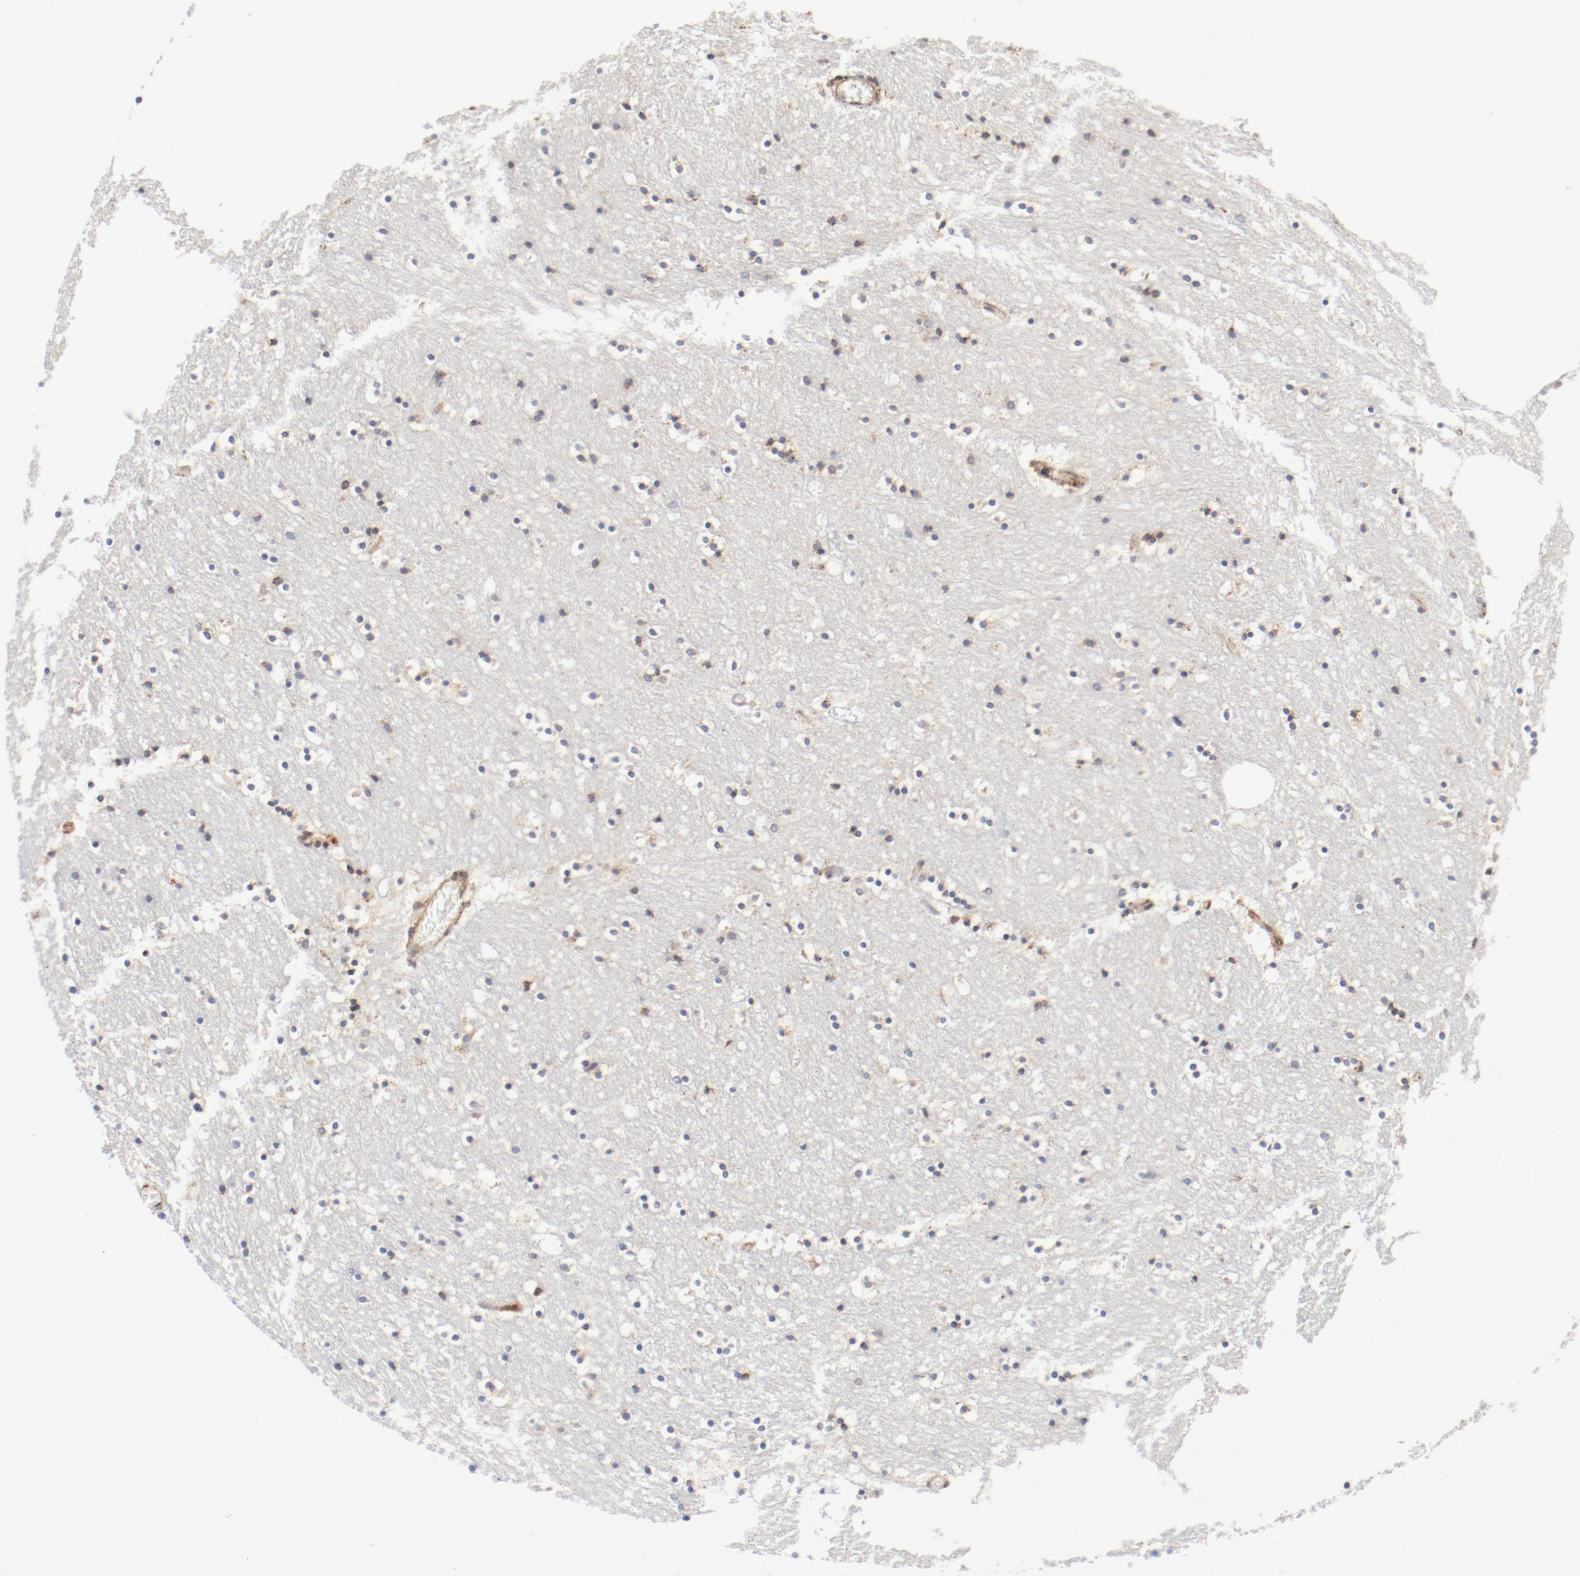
{"staining": {"intensity": "moderate", "quantity": "25%-75%", "location": "cytoplasmic/membranous"}, "tissue": "caudate", "cell_type": "Glial cells", "image_type": "normal", "snomed": [{"axis": "morphology", "description": "Normal tissue, NOS"}, {"axis": "topography", "description": "Lateral ventricle wall"}], "caption": "Immunohistochemical staining of benign human caudate reveals medium levels of moderate cytoplasmic/membranous expression in approximately 25%-75% of glial cells. The staining is performed using DAB brown chromogen to label protein expression. The nuclei are counter-stained blue using hematoxylin.", "gene": "PDPK1", "patient": {"sex": "male", "age": 45}}